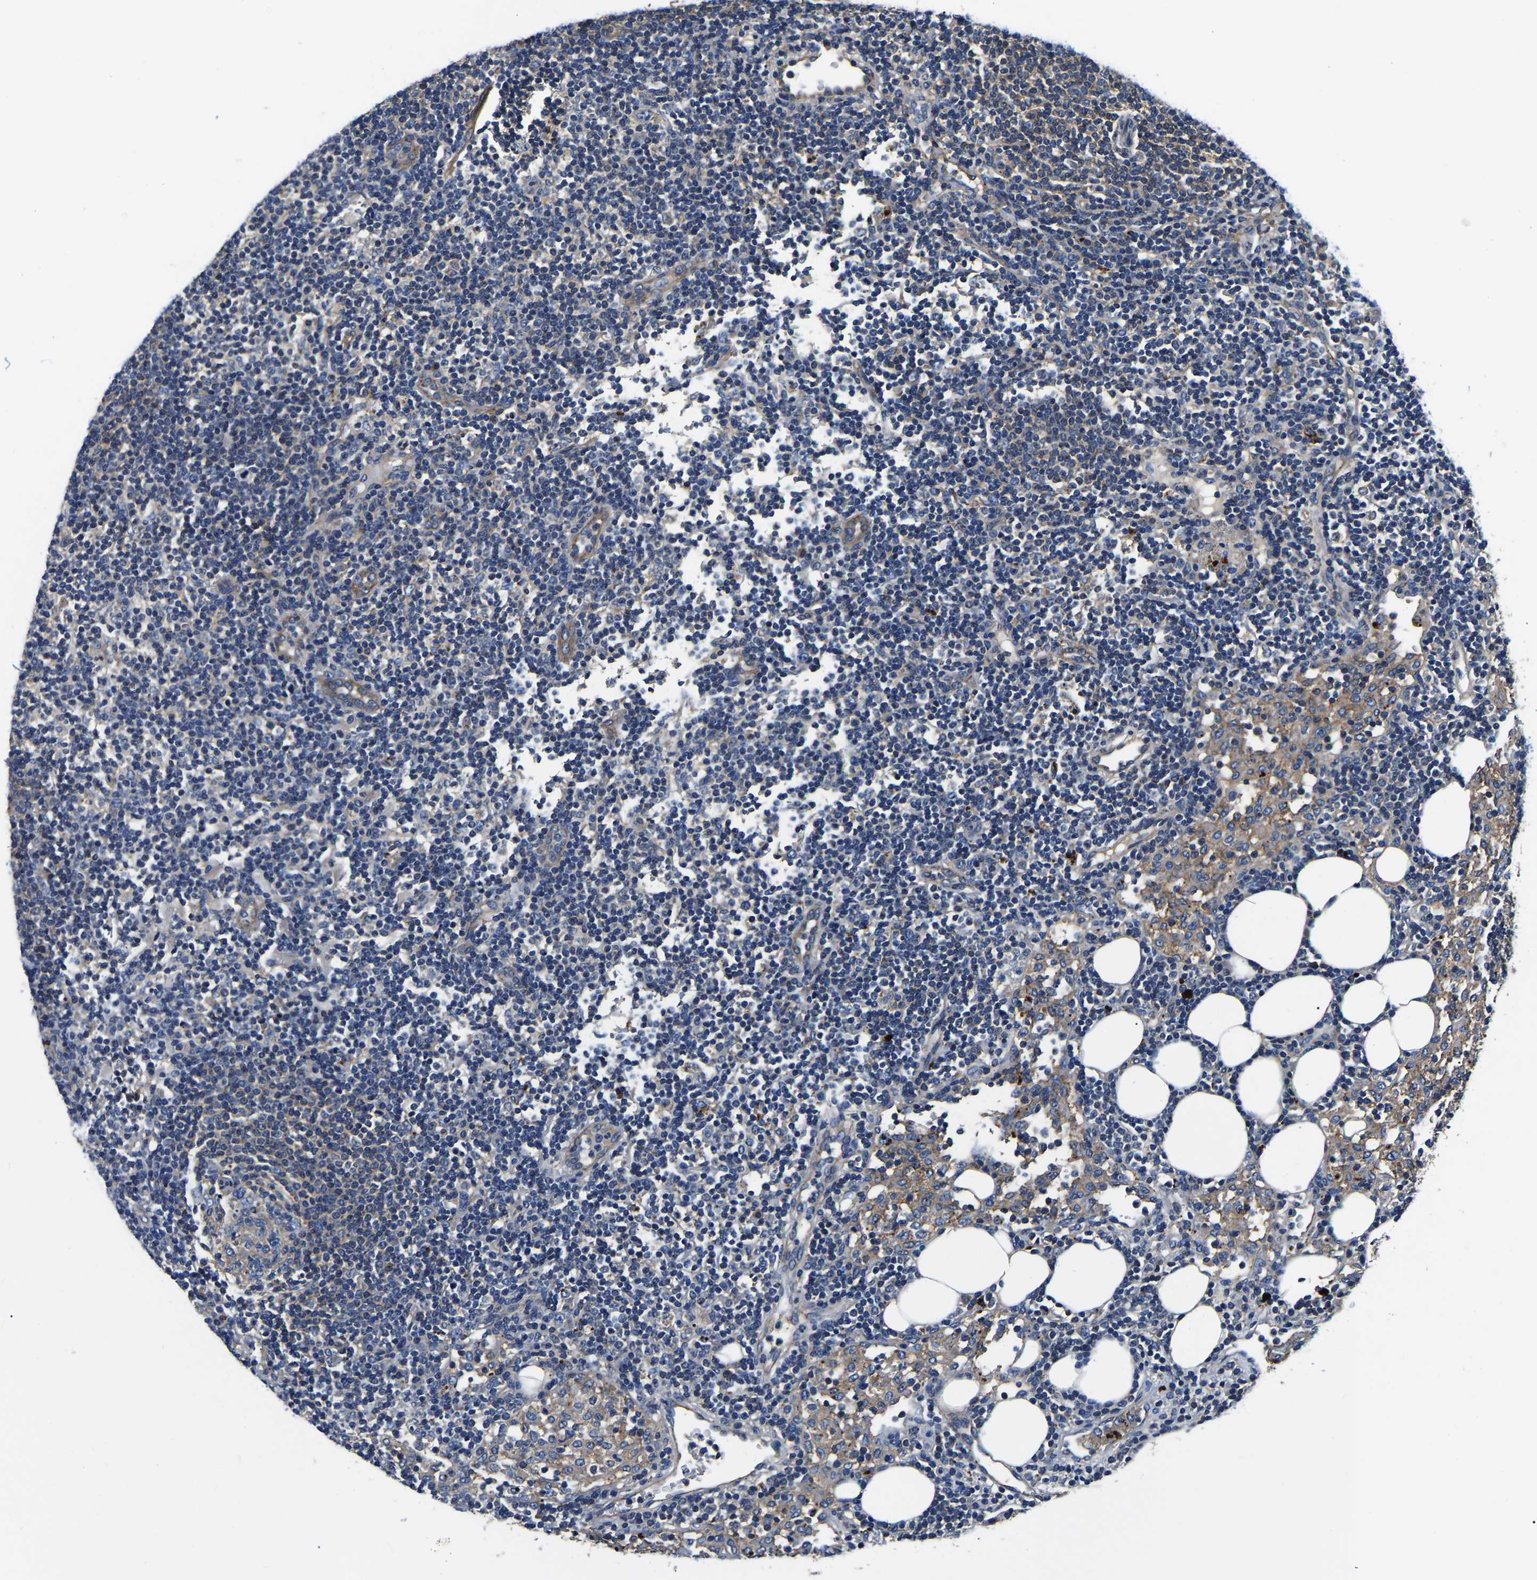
{"staining": {"intensity": "weak", "quantity": ">75%", "location": "cytoplasmic/membranous"}, "tissue": "lymph node", "cell_type": "Germinal center cells", "image_type": "normal", "snomed": [{"axis": "morphology", "description": "Normal tissue, NOS"}, {"axis": "morphology", "description": "Carcinoid, malignant, NOS"}, {"axis": "topography", "description": "Lymph node"}], "caption": "An immunohistochemistry (IHC) histopathology image of unremarkable tissue is shown. Protein staining in brown labels weak cytoplasmic/membranous positivity in lymph node within germinal center cells. (Stains: DAB (3,3'-diaminobenzidine) in brown, nuclei in blue, Microscopy: brightfield microscopy at high magnification).", "gene": "SH3GLB1", "patient": {"sex": "male", "age": 47}}